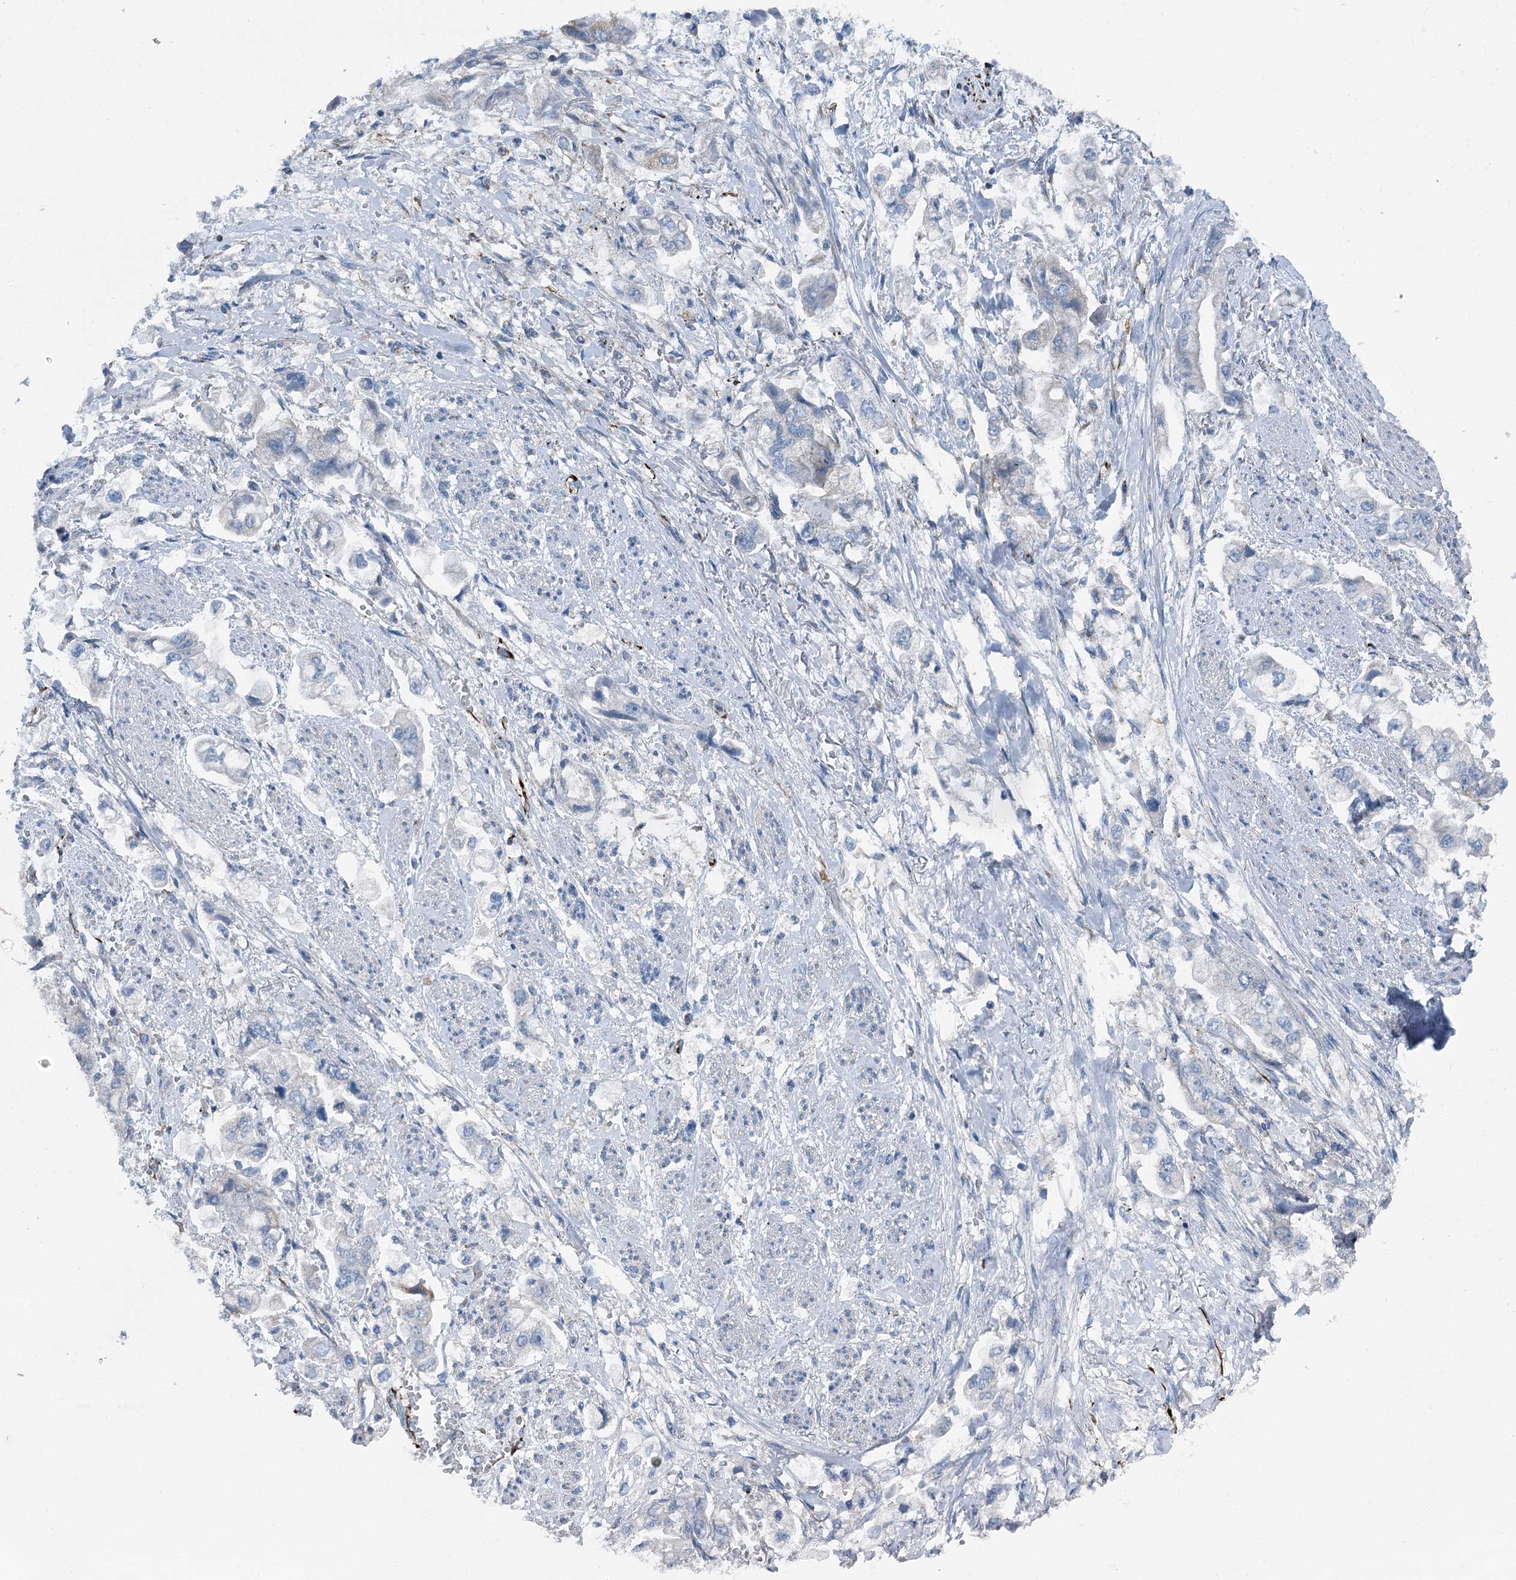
{"staining": {"intensity": "negative", "quantity": "none", "location": "none"}, "tissue": "stomach cancer", "cell_type": "Tumor cells", "image_type": "cancer", "snomed": [{"axis": "morphology", "description": "Adenocarcinoma, NOS"}, {"axis": "topography", "description": "Stomach"}], "caption": "Immunohistochemical staining of stomach adenocarcinoma shows no significant expression in tumor cells.", "gene": "AXL", "patient": {"sex": "male", "age": 62}}